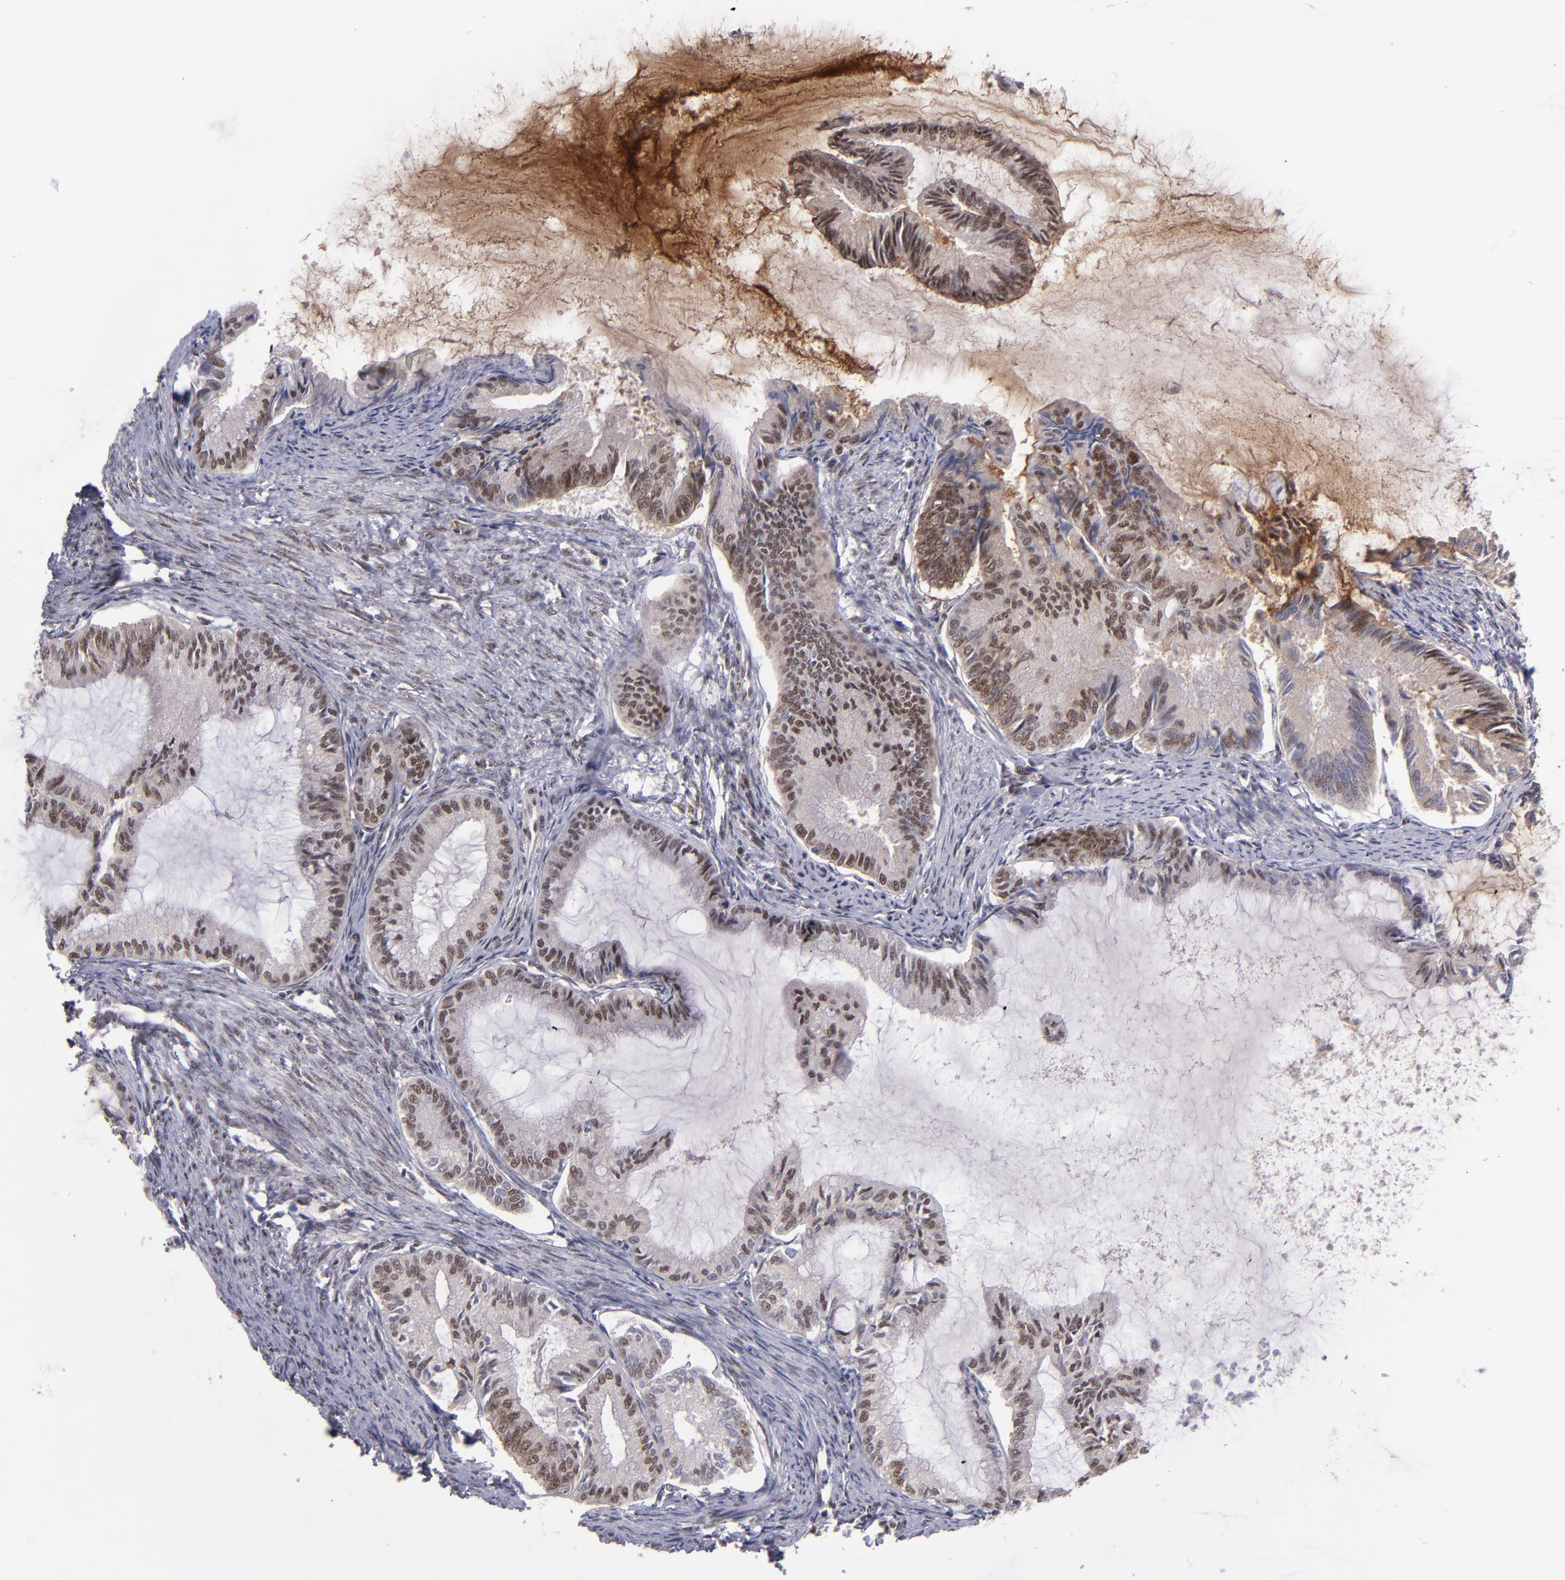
{"staining": {"intensity": "moderate", "quantity": ">75%", "location": "nuclear"}, "tissue": "endometrial cancer", "cell_type": "Tumor cells", "image_type": "cancer", "snomed": [{"axis": "morphology", "description": "Adenocarcinoma, NOS"}, {"axis": "topography", "description": "Endometrium"}], "caption": "Moderate nuclear expression for a protein is appreciated in approximately >75% of tumor cells of endometrial cancer (adenocarcinoma) using IHC.", "gene": "EP300", "patient": {"sex": "female", "age": 86}}